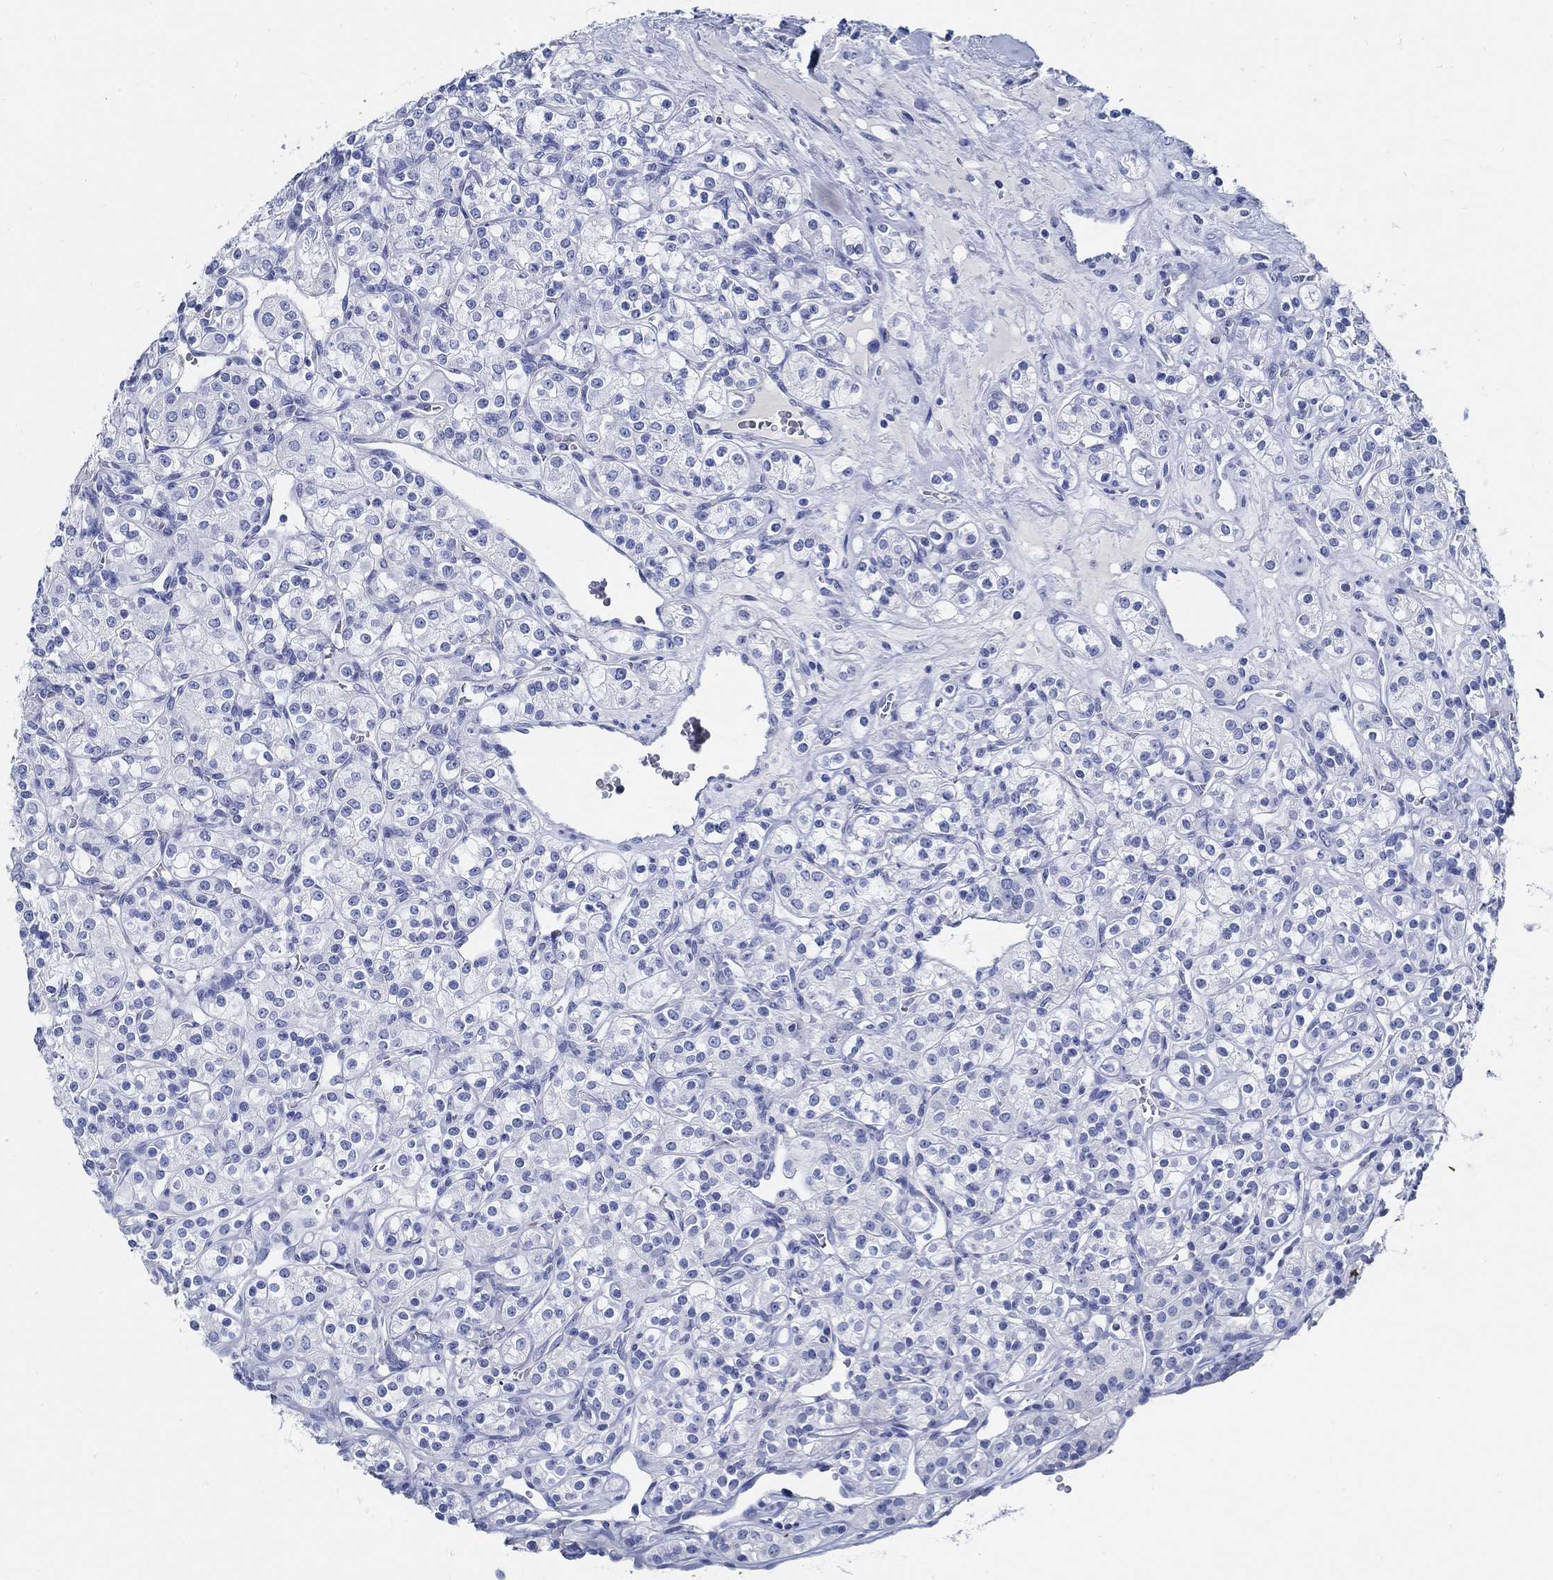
{"staining": {"intensity": "negative", "quantity": "none", "location": "none"}, "tissue": "renal cancer", "cell_type": "Tumor cells", "image_type": "cancer", "snomed": [{"axis": "morphology", "description": "Adenocarcinoma, NOS"}, {"axis": "topography", "description": "Kidney"}], "caption": "An image of human renal adenocarcinoma is negative for staining in tumor cells.", "gene": "SLC45A1", "patient": {"sex": "male", "age": 77}}